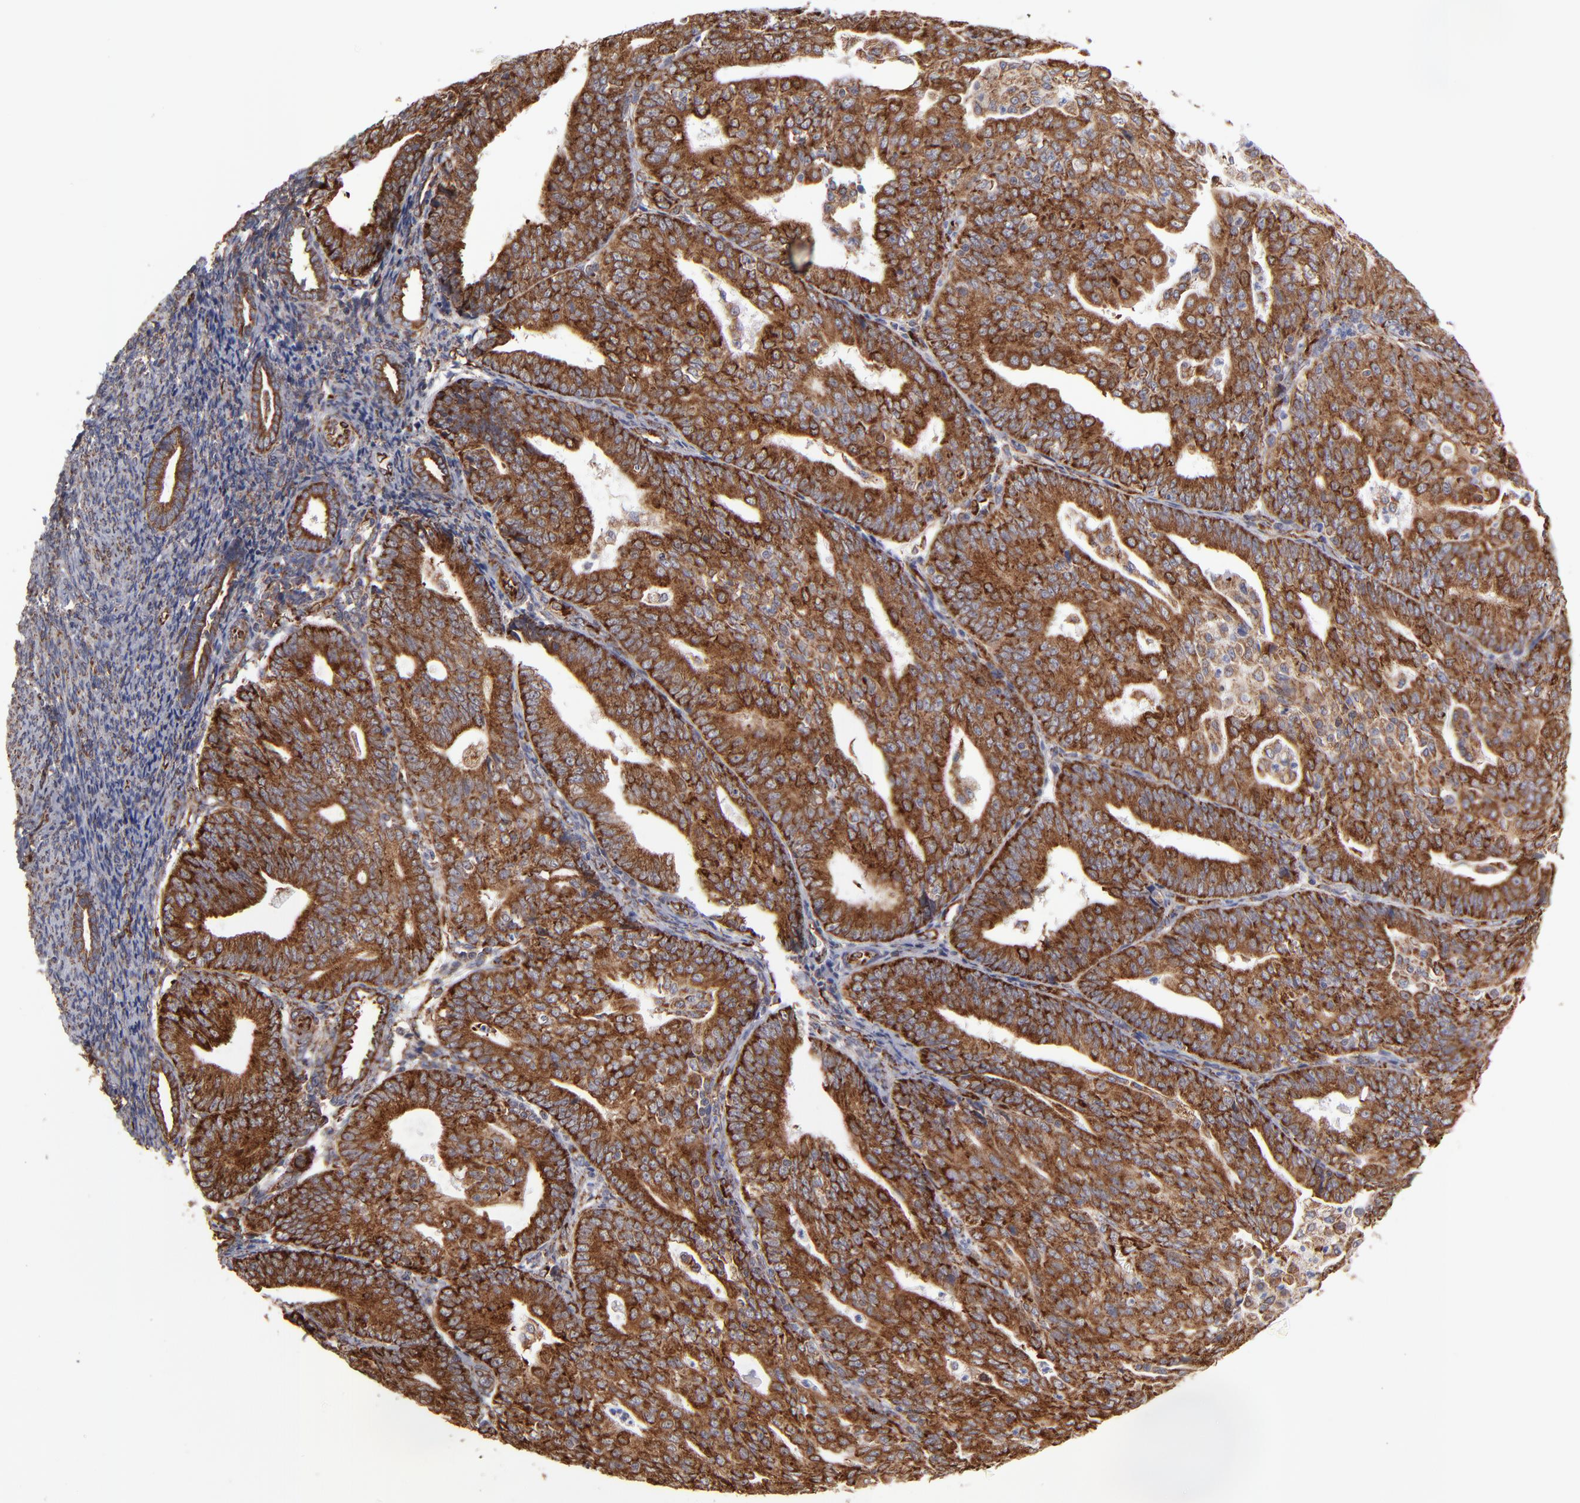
{"staining": {"intensity": "strong", "quantity": ">75%", "location": "cytoplasmic/membranous"}, "tissue": "endometrial cancer", "cell_type": "Tumor cells", "image_type": "cancer", "snomed": [{"axis": "morphology", "description": "Adenocarcinoma, NOS"}, {"axis": "topography", "description": "Endometrium"}], "caption": "Brown immunohistochemical staining in human endometrial cancer (adenocarcinoma) exhibits strong cytoplasmic/membranous expression in about >75% of tumor cells. (brown staining indicates protein expression, while blue staining denotes nuclei).", "gene": "KTN1", "patient": {"sex": "female", "age": 56}}